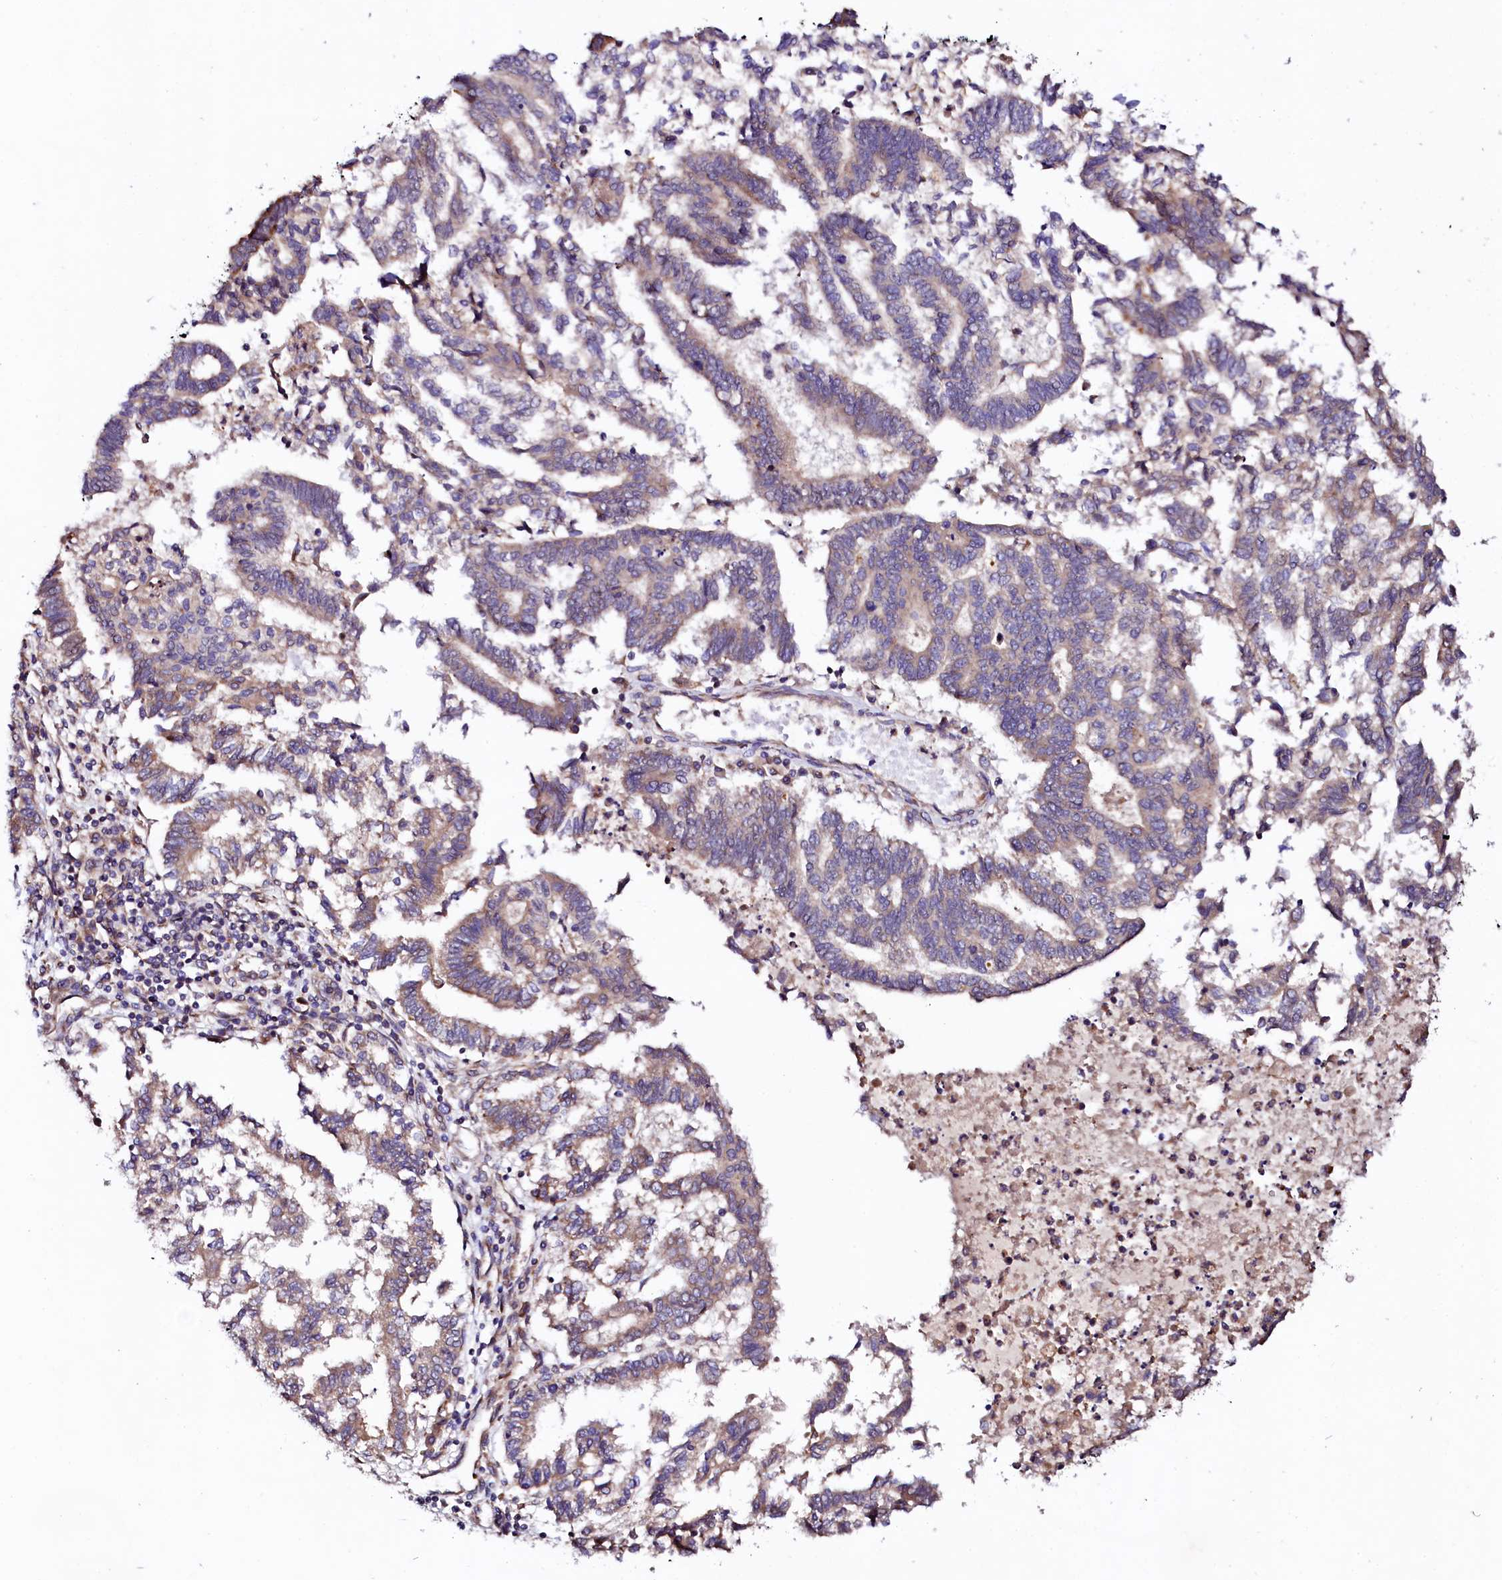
{"staining": {"intensity": "weak", "quantity": "<25%", "location": "cytoplasmic/membranous"}, "tissue": "endometrial cancer", "cell_type": "Tumor cells", "image_type": "cancer", "snomed": [{"axis": "morphology", "description": "Adenocarcinoma, NOS"}, {"axis": "topography", "description": "Endometrium"}], "caption": "This is an immunohistochemistry (IHC) image of endometrial cancer. There is no expression in tumor cells.", "gene": "UBE3C", "patient": {"sex": "female", "age": 79}}